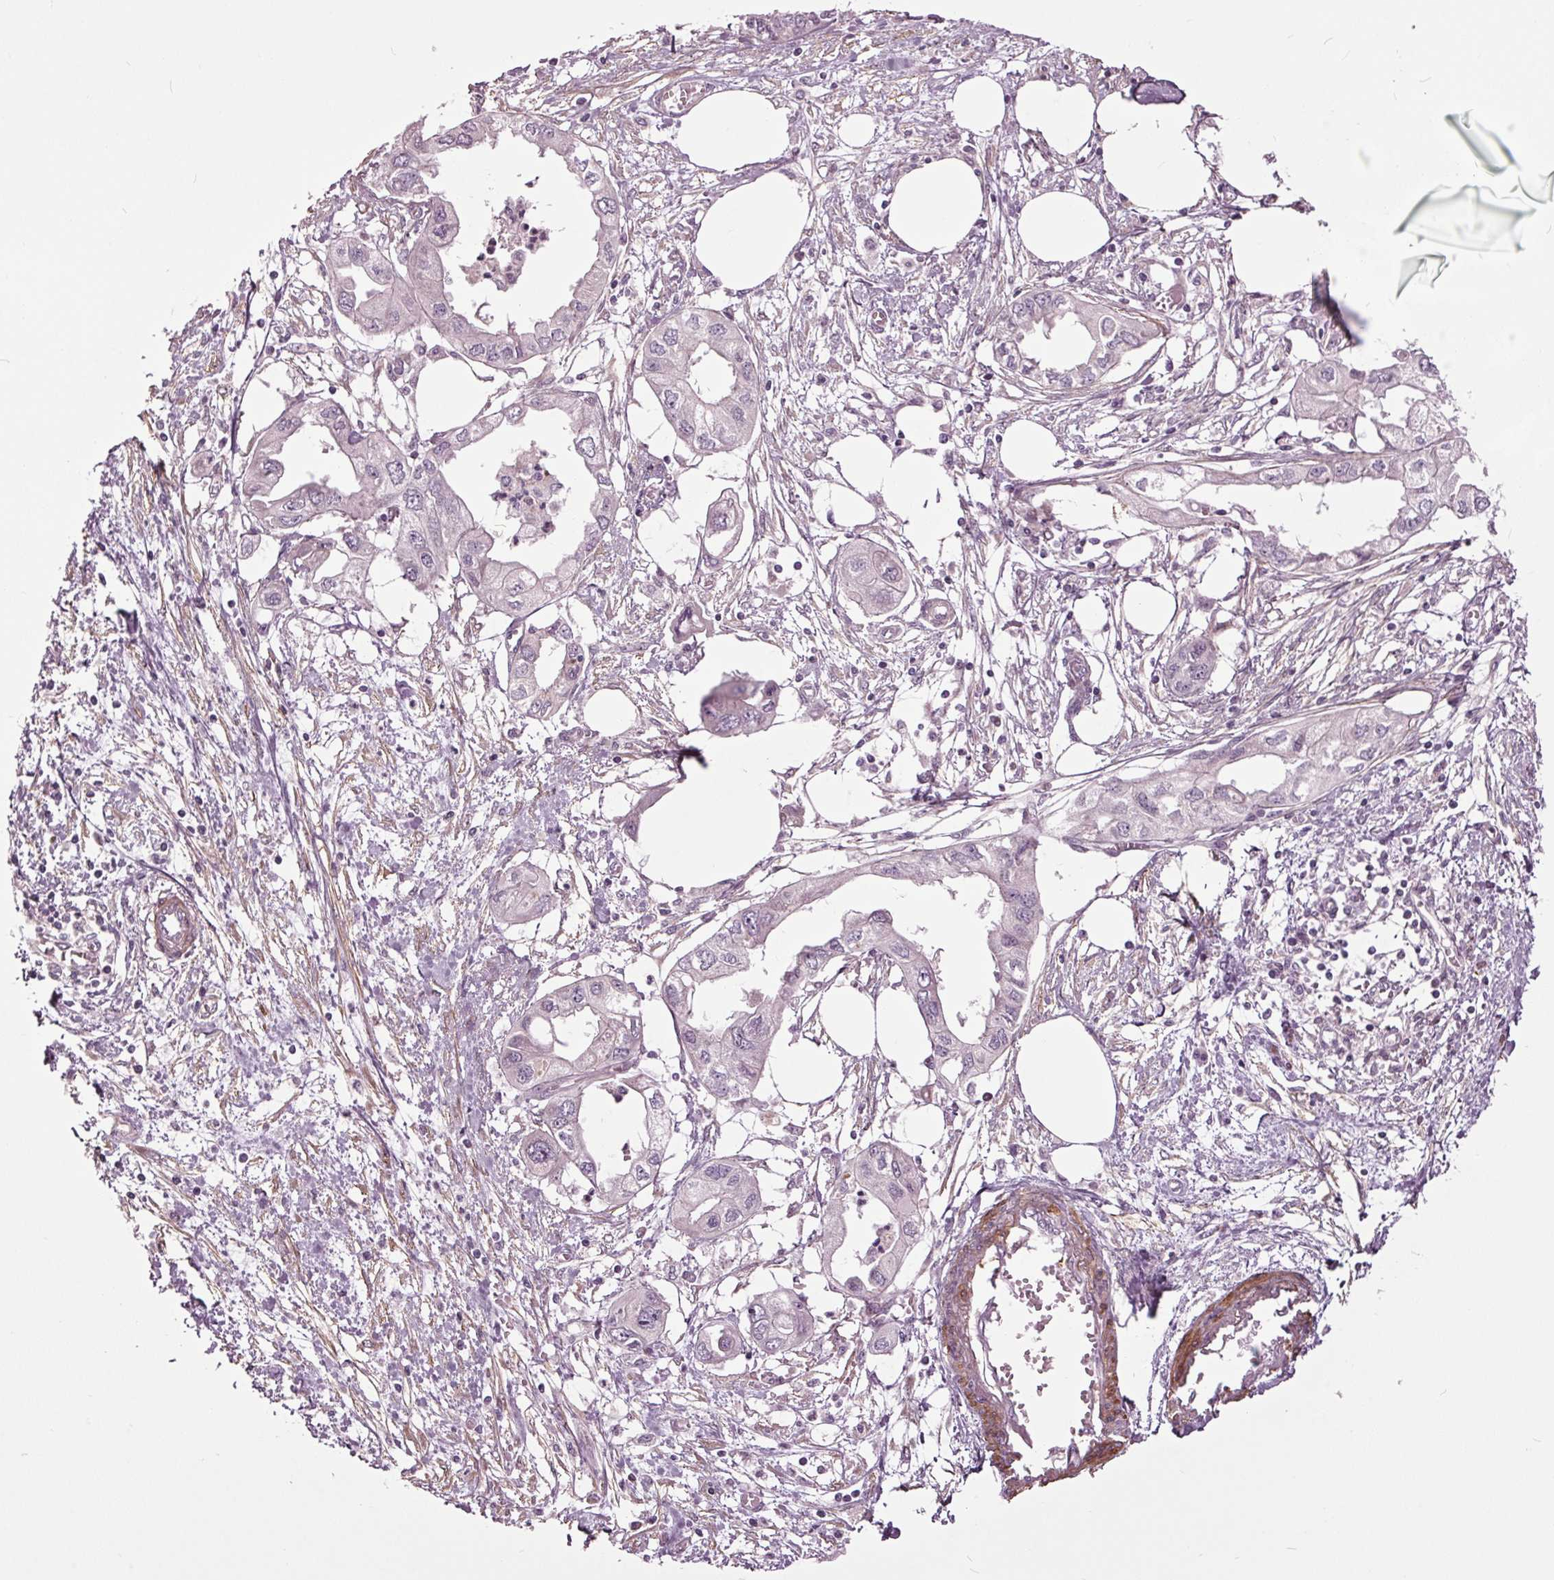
{"staining": {"intensity": "negative", "quantity": "none", "location": "none"}, "tissue": "endometrial cancer", "cell_type": "Tumor cells", "image_type": "cancer", "snomed": [{"axis": "morphology", "description": "Adenocarcinoma, NOS"}, {"axis": "morphology", "description": "Adenocarcinoma, metastatic, NOS"}, {"axis": "topography", "description": "Adipose tissue"}, {"axis": "topography", "description": "Endometrium"}], "caption": "High power microscopy histopathology image of an IHC photomicrograph of endometrial cancer, revealing no significant staining in tumor cells.", "gene": "HAUS5", "patient": {"sex": "female", "age": 67}}